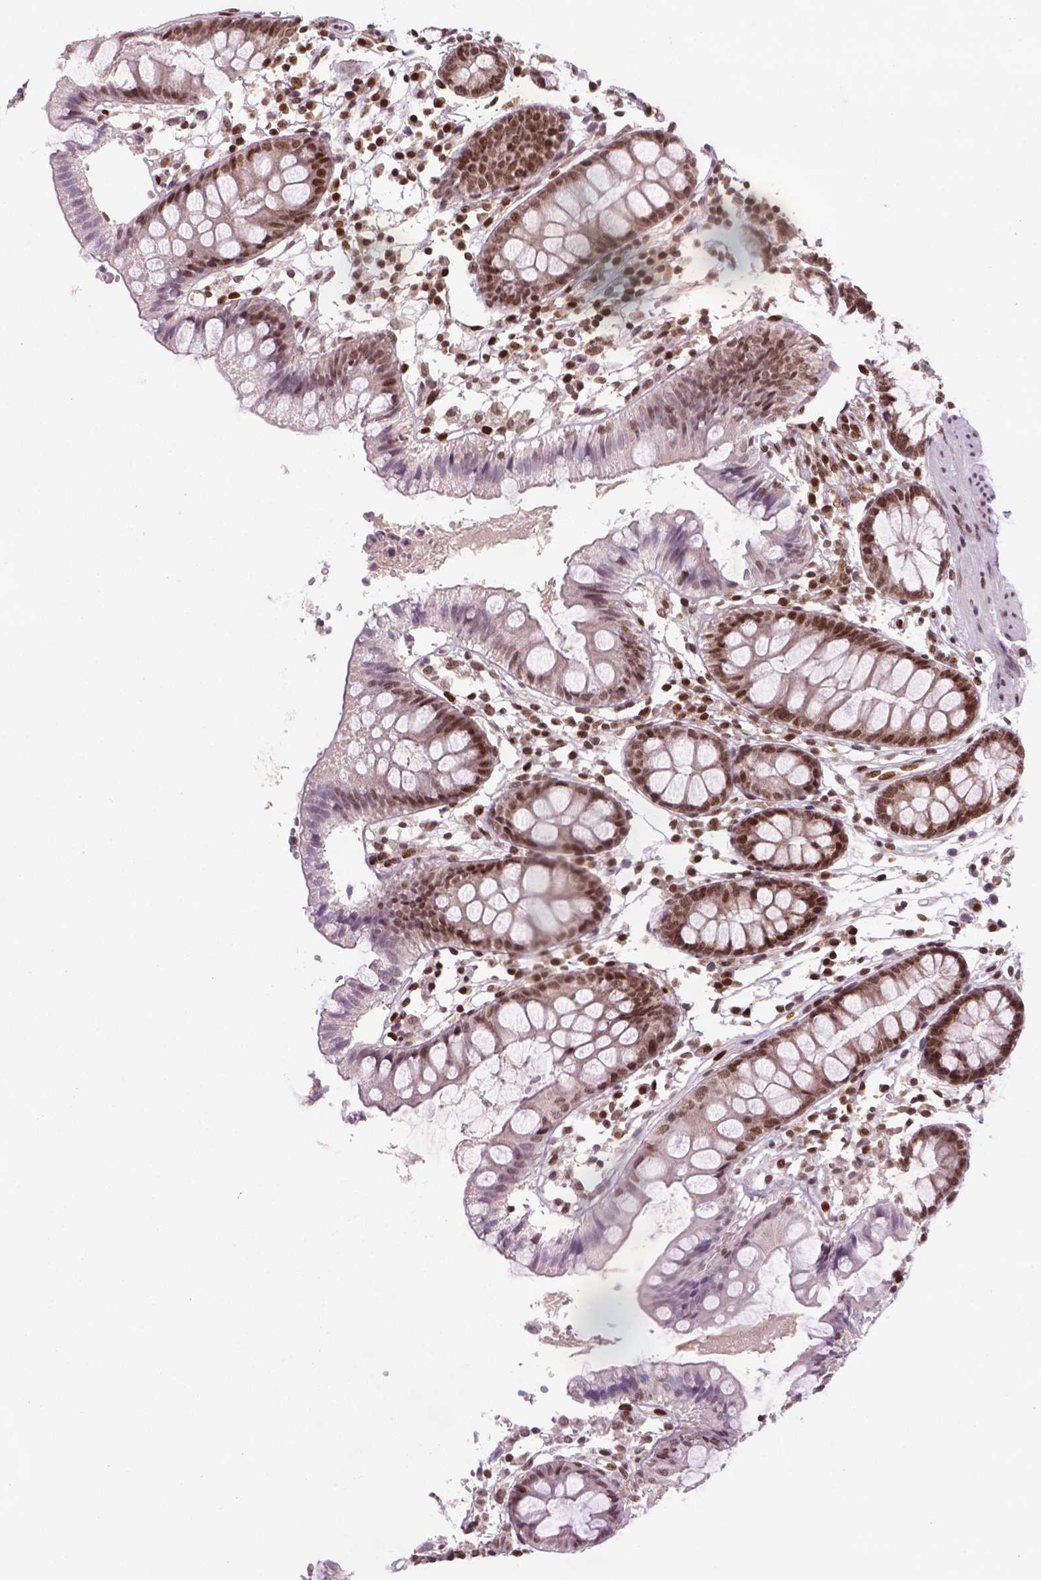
{"staining": {"intensity": "strong", "quantity": ">75%", "location": "nuclear"}, "tissue": "colon", "cell_type": "Endothelial cells", "image_type": "normal", "snomed": [{"axis": "morphology", "description": "Normal tissue, NOS"}, {"axis": "topography", "description": "Colon"}], "caption": "A histopathology image of colon stained for a protein demonstrates strong nuclear brown staining in endothelial cells. (DAB IHC, brown staining for protein, blue staining for nuclei).", "gene": "MGMT", "patient": {"sex": "female", "age": 84}}